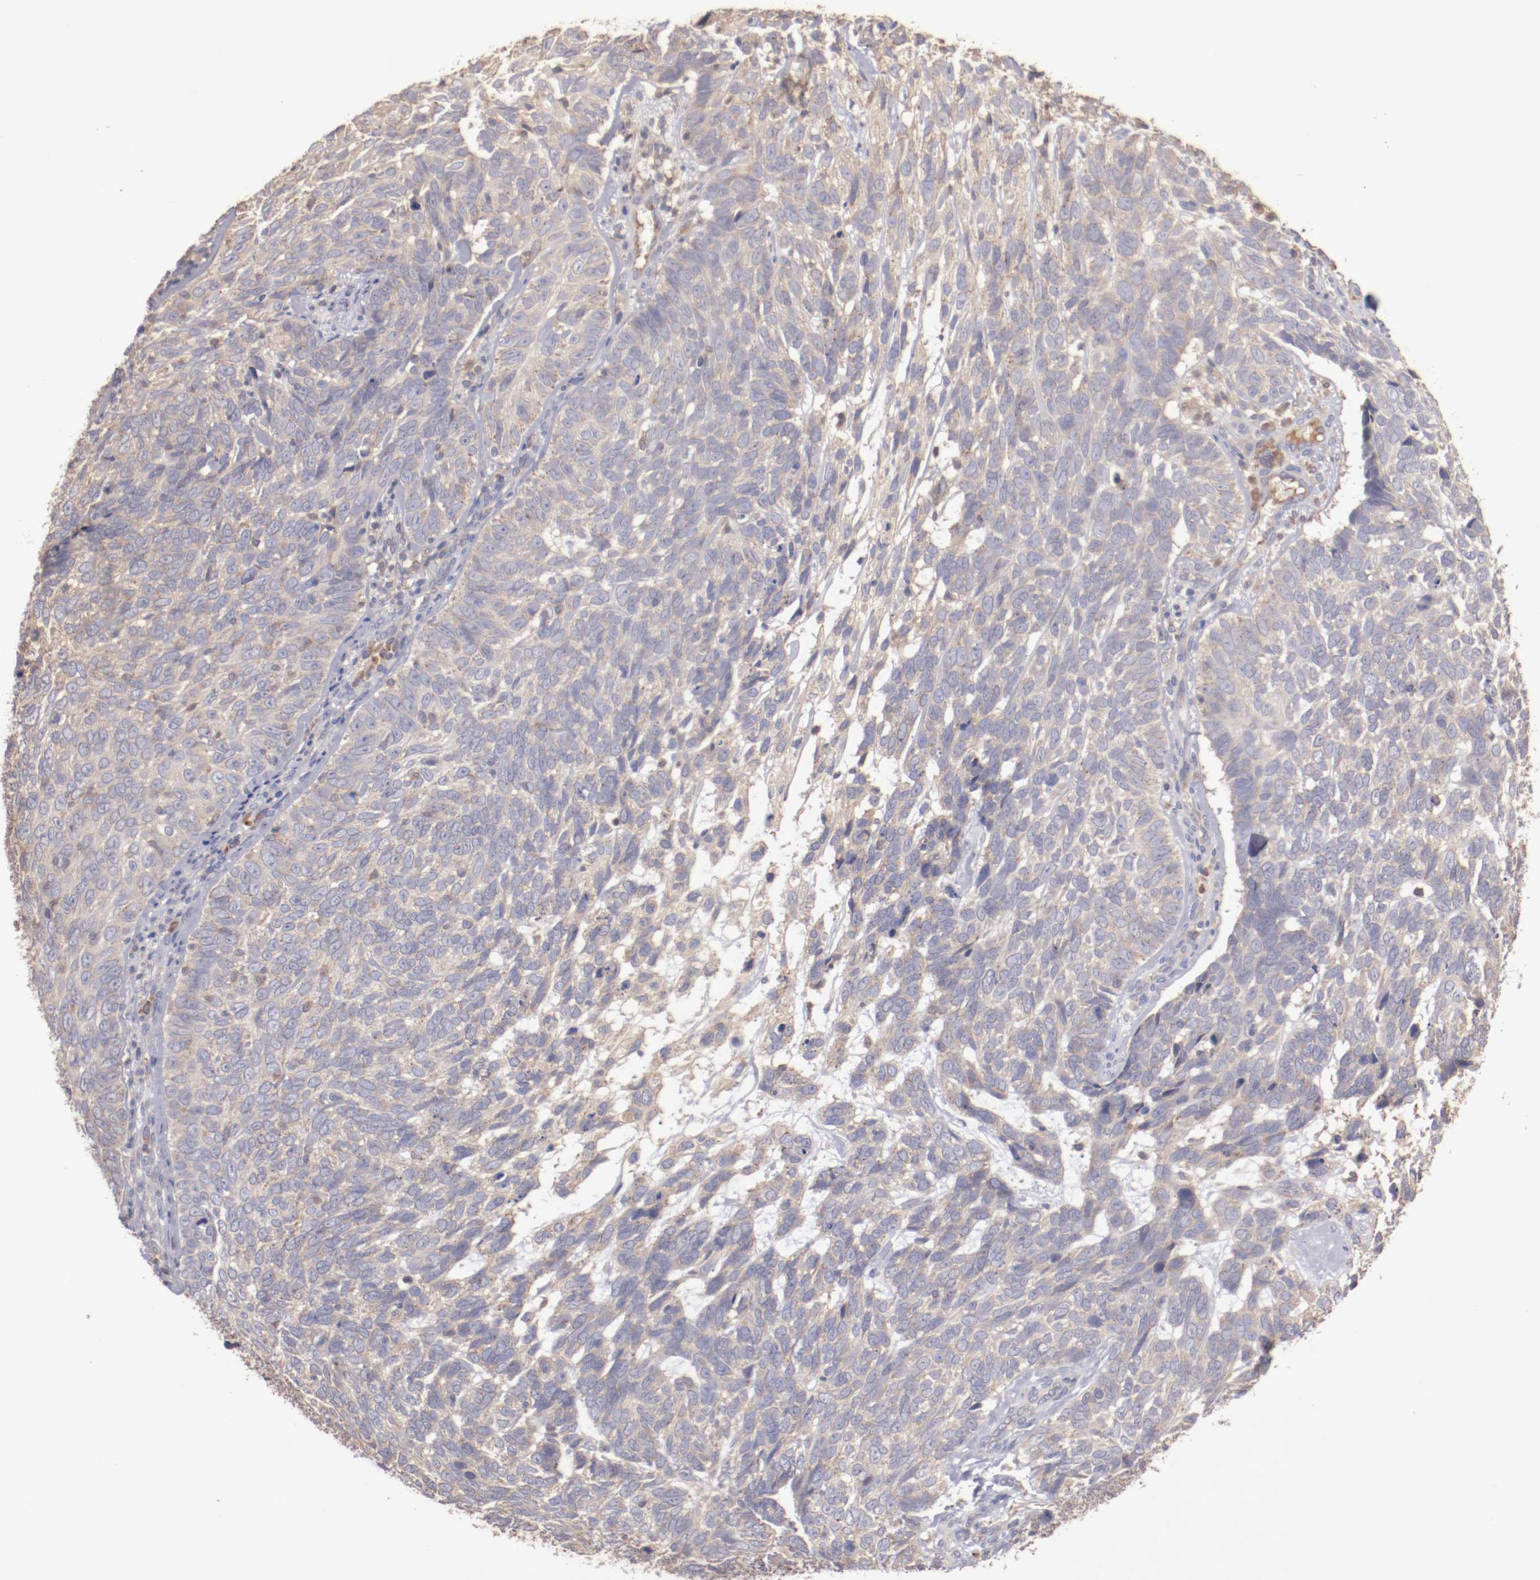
{"staining": {"intensity": "weak", "quantity": "25%-75%", "location": "cytoplasmic/membranous"}, "tissue": "skin cancer", "cell_type": "Tumor cells", "image_type": "cancer", "snomed": [{"axis": "morphology", "description": "Basal cell carcinoma"}, {"axis": "topography", "description": "Skin"}], "caption": "Protein staining of skin cancer (basal cell carcinoma) tissue reveals weak cytoplasmic/membranous positivity in about 25%-75% of tumor cells. The staining was performed using DAB (3,3'-diaminobenzidine) to visualize the protein expression in brown, while the nuclei were stained in blue with hematoxylin (Magnification: 20x).", "gene": "NFKBIE", "patient": {"sex": "male", "age": 72}}